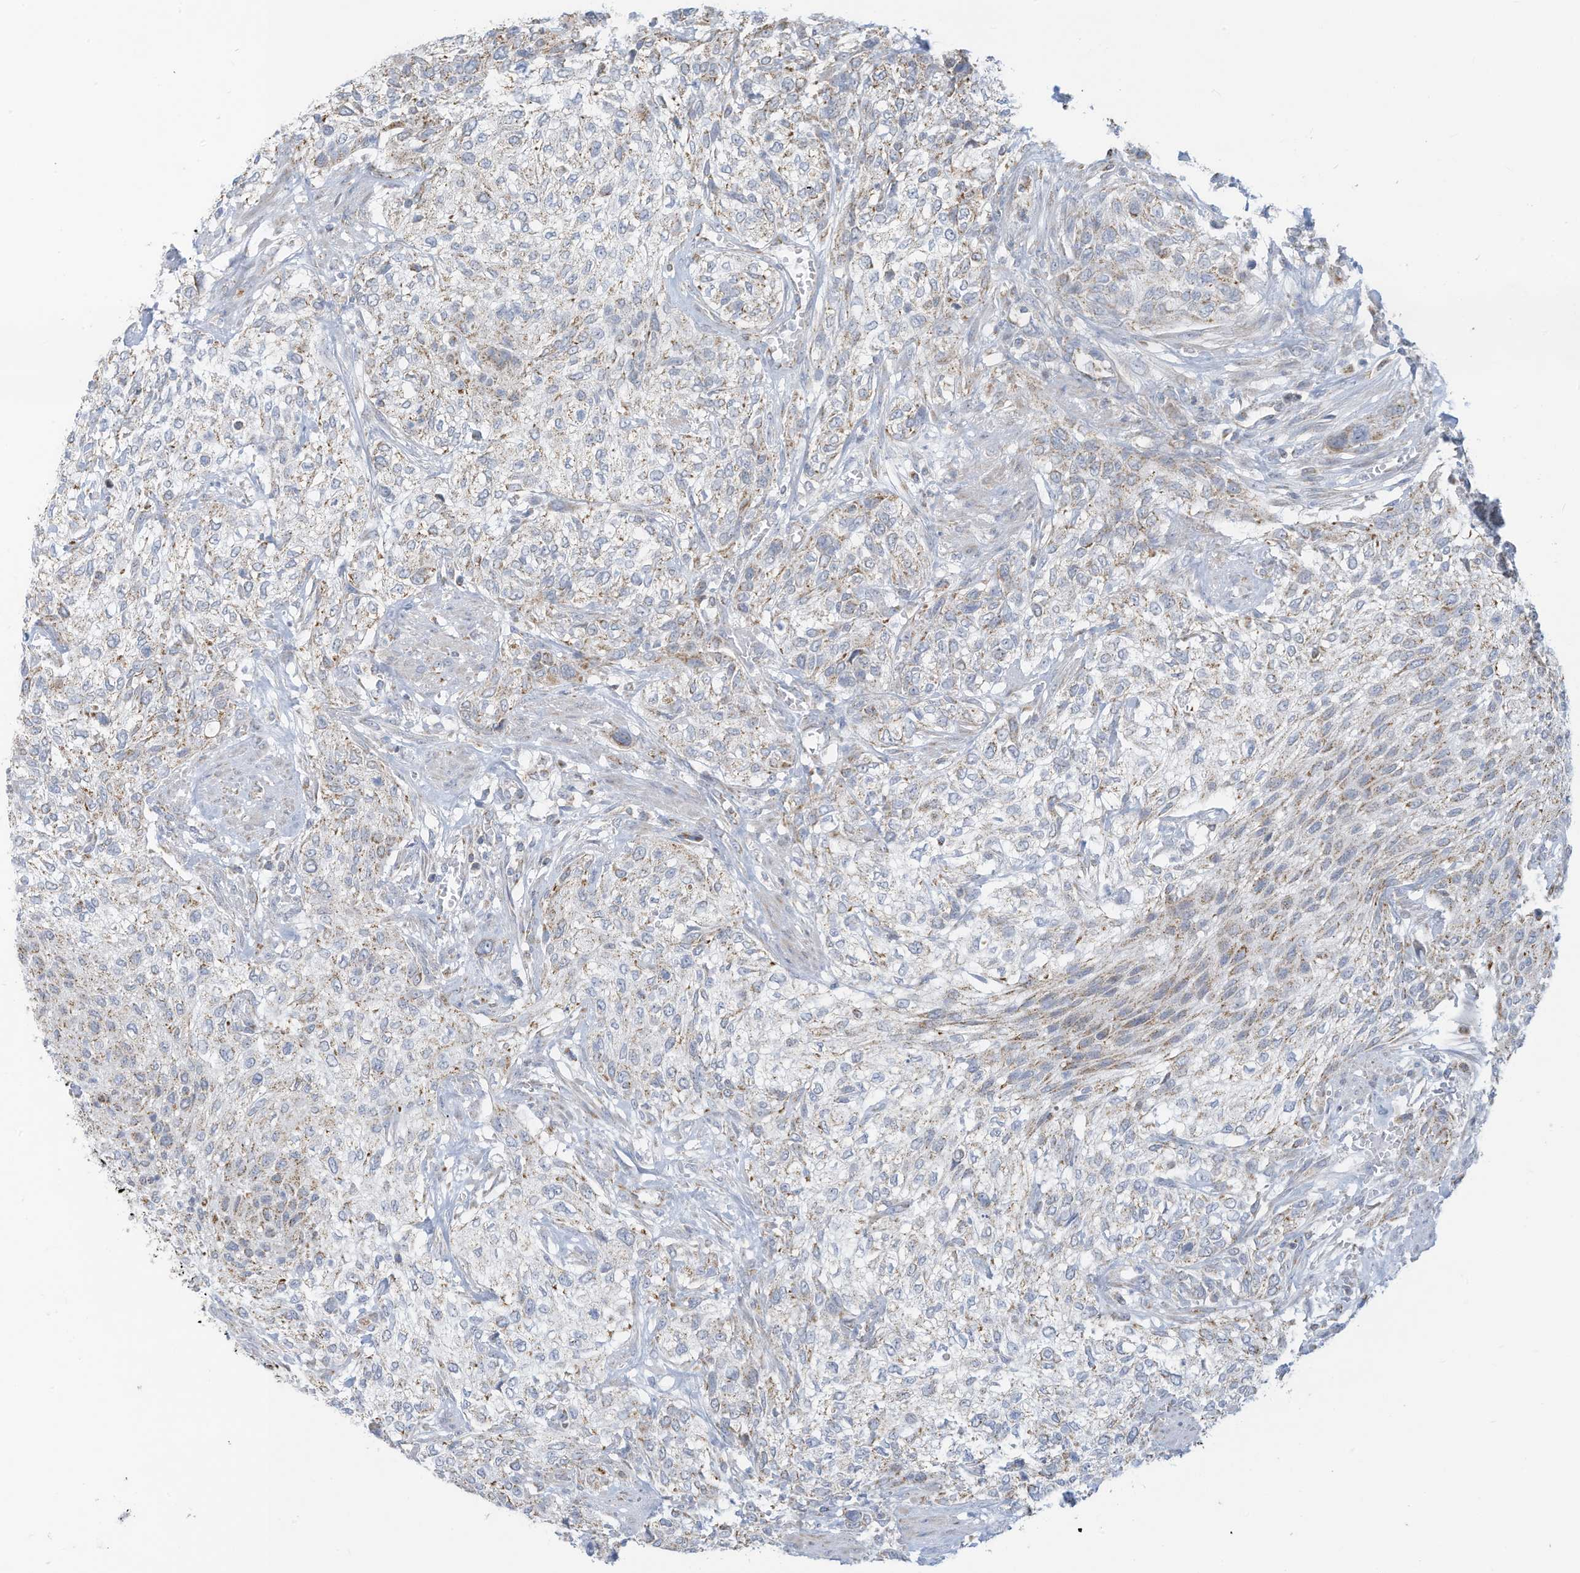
{"staining": {"intensity": "weak", "quantity": "<25%", "location": "cytoplasmic/membranous"}, "tissue": "urothelial cancer", "cell_type": "Tumor cells", "image_type": "cancer", "snomed": [{"axis": "morphology", "description": "Urothelial carcinoma, High grade"}, {"axis": "topography", "description": "Urinary bladder"}], "caption": "Micrograph shows no significant protein staining in tumor cells of high-grade urothelial carcinoma.", "gene": "NLN", "patient": {"sex": "male", "age": 35}}